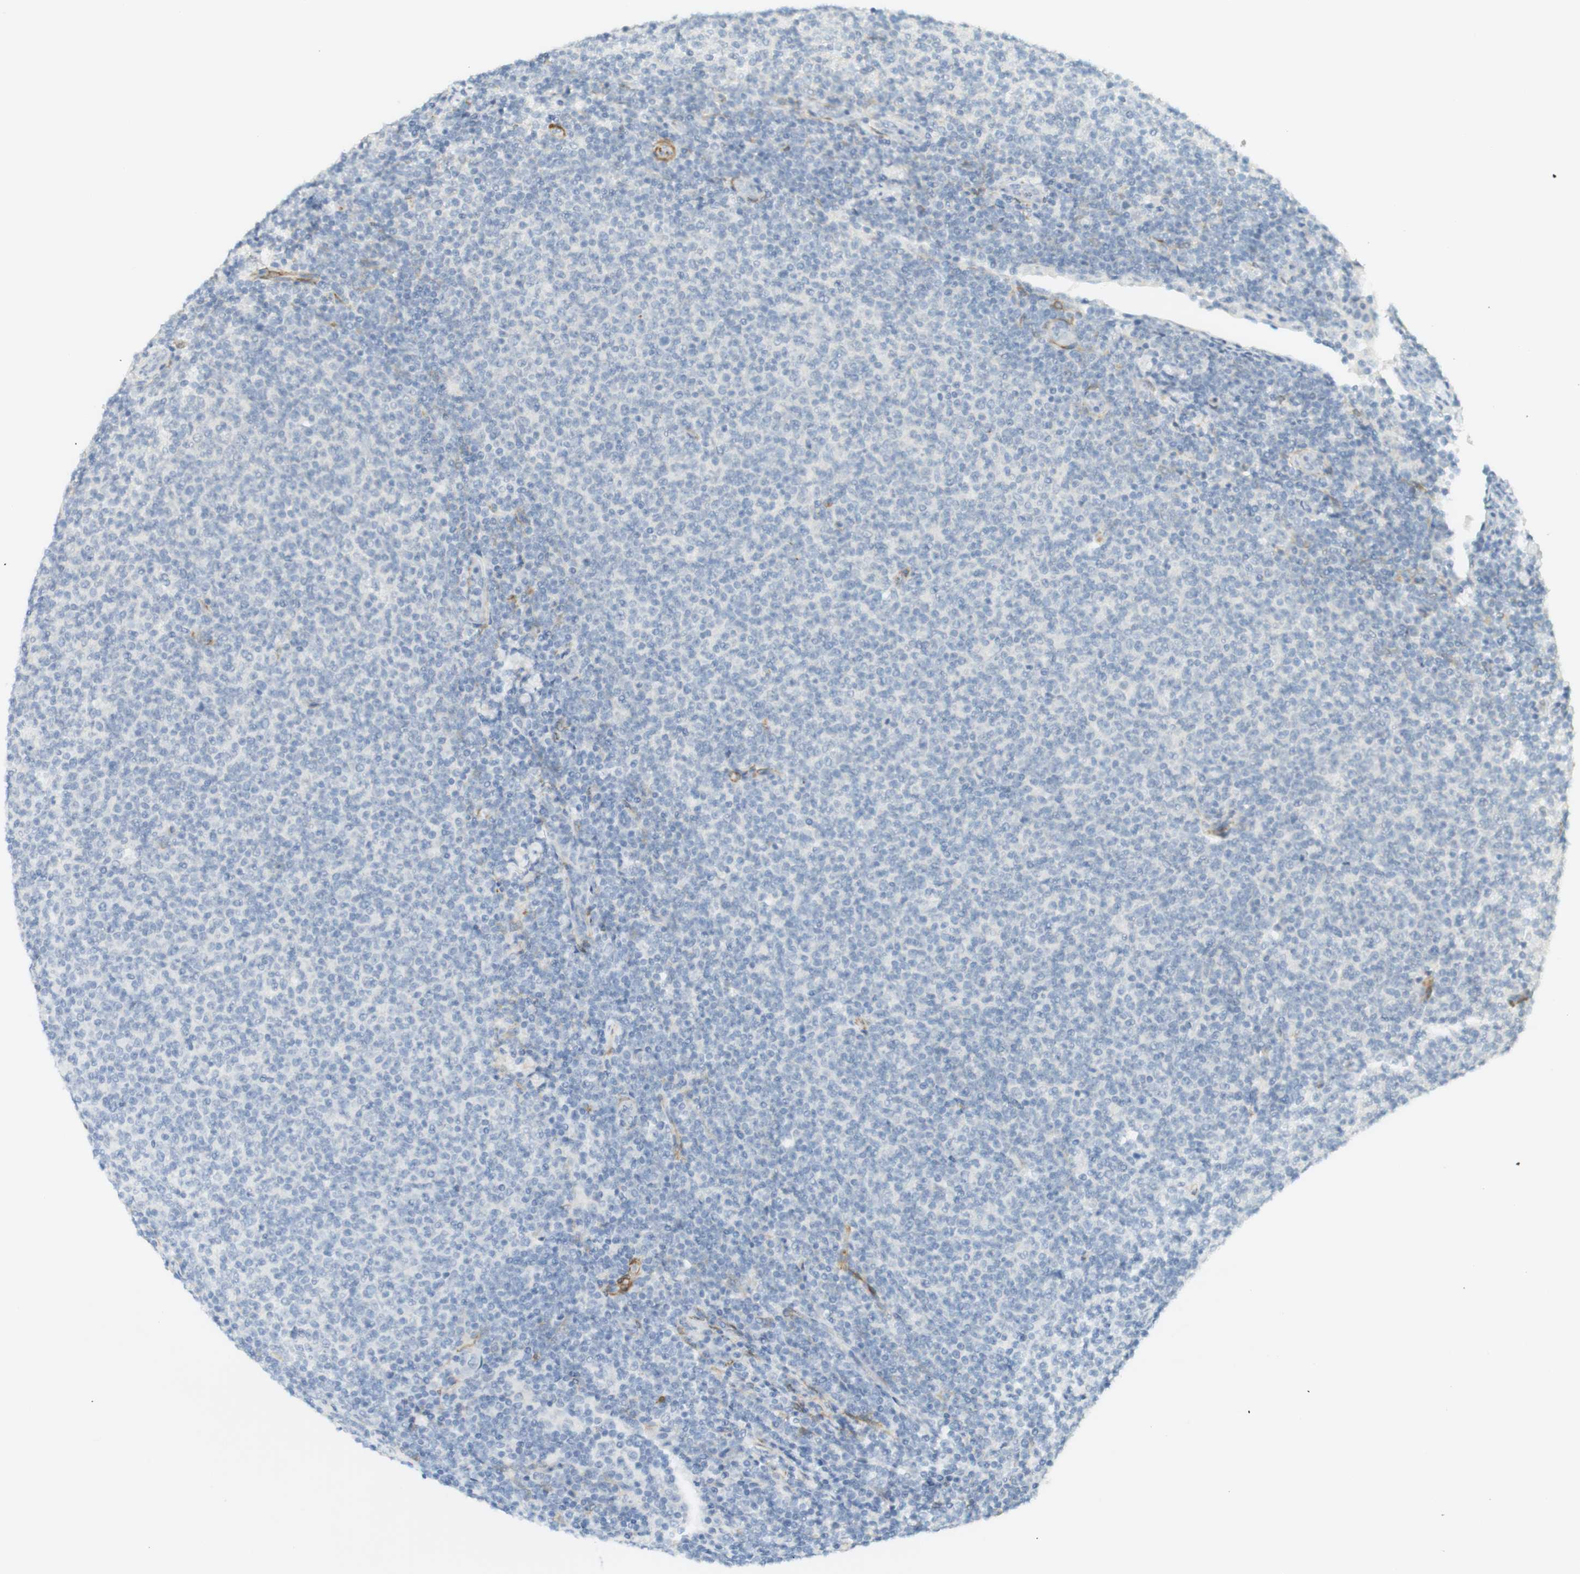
{"staining": {"intensity": "negative", "quantity": "none", "location": "none"}, "tissue": "lymphoma", "cell_type": "Tumor cells", "image_type": "cancer", "snomed": [{"axis": "morphology", "description": "Malignant lymphoma, non-Hodgkin's type, Low grade"}, {"axis": "topography", "description": "Lymph node"}], "caption": "IHC micrograph of human malignant lymphoma, non-Hodgkin's type (low-grade) stained for a protein (brown), which reveals no positivity in tumor cells. (Stains: DAB (3,3'-diaminobenzidine) IHC with hematoxylin counter stain, Microscopy: brightfield microscopy at high magnification).", "gene": "PDE3A", "patient": {"sex": "male", "age": 66}}